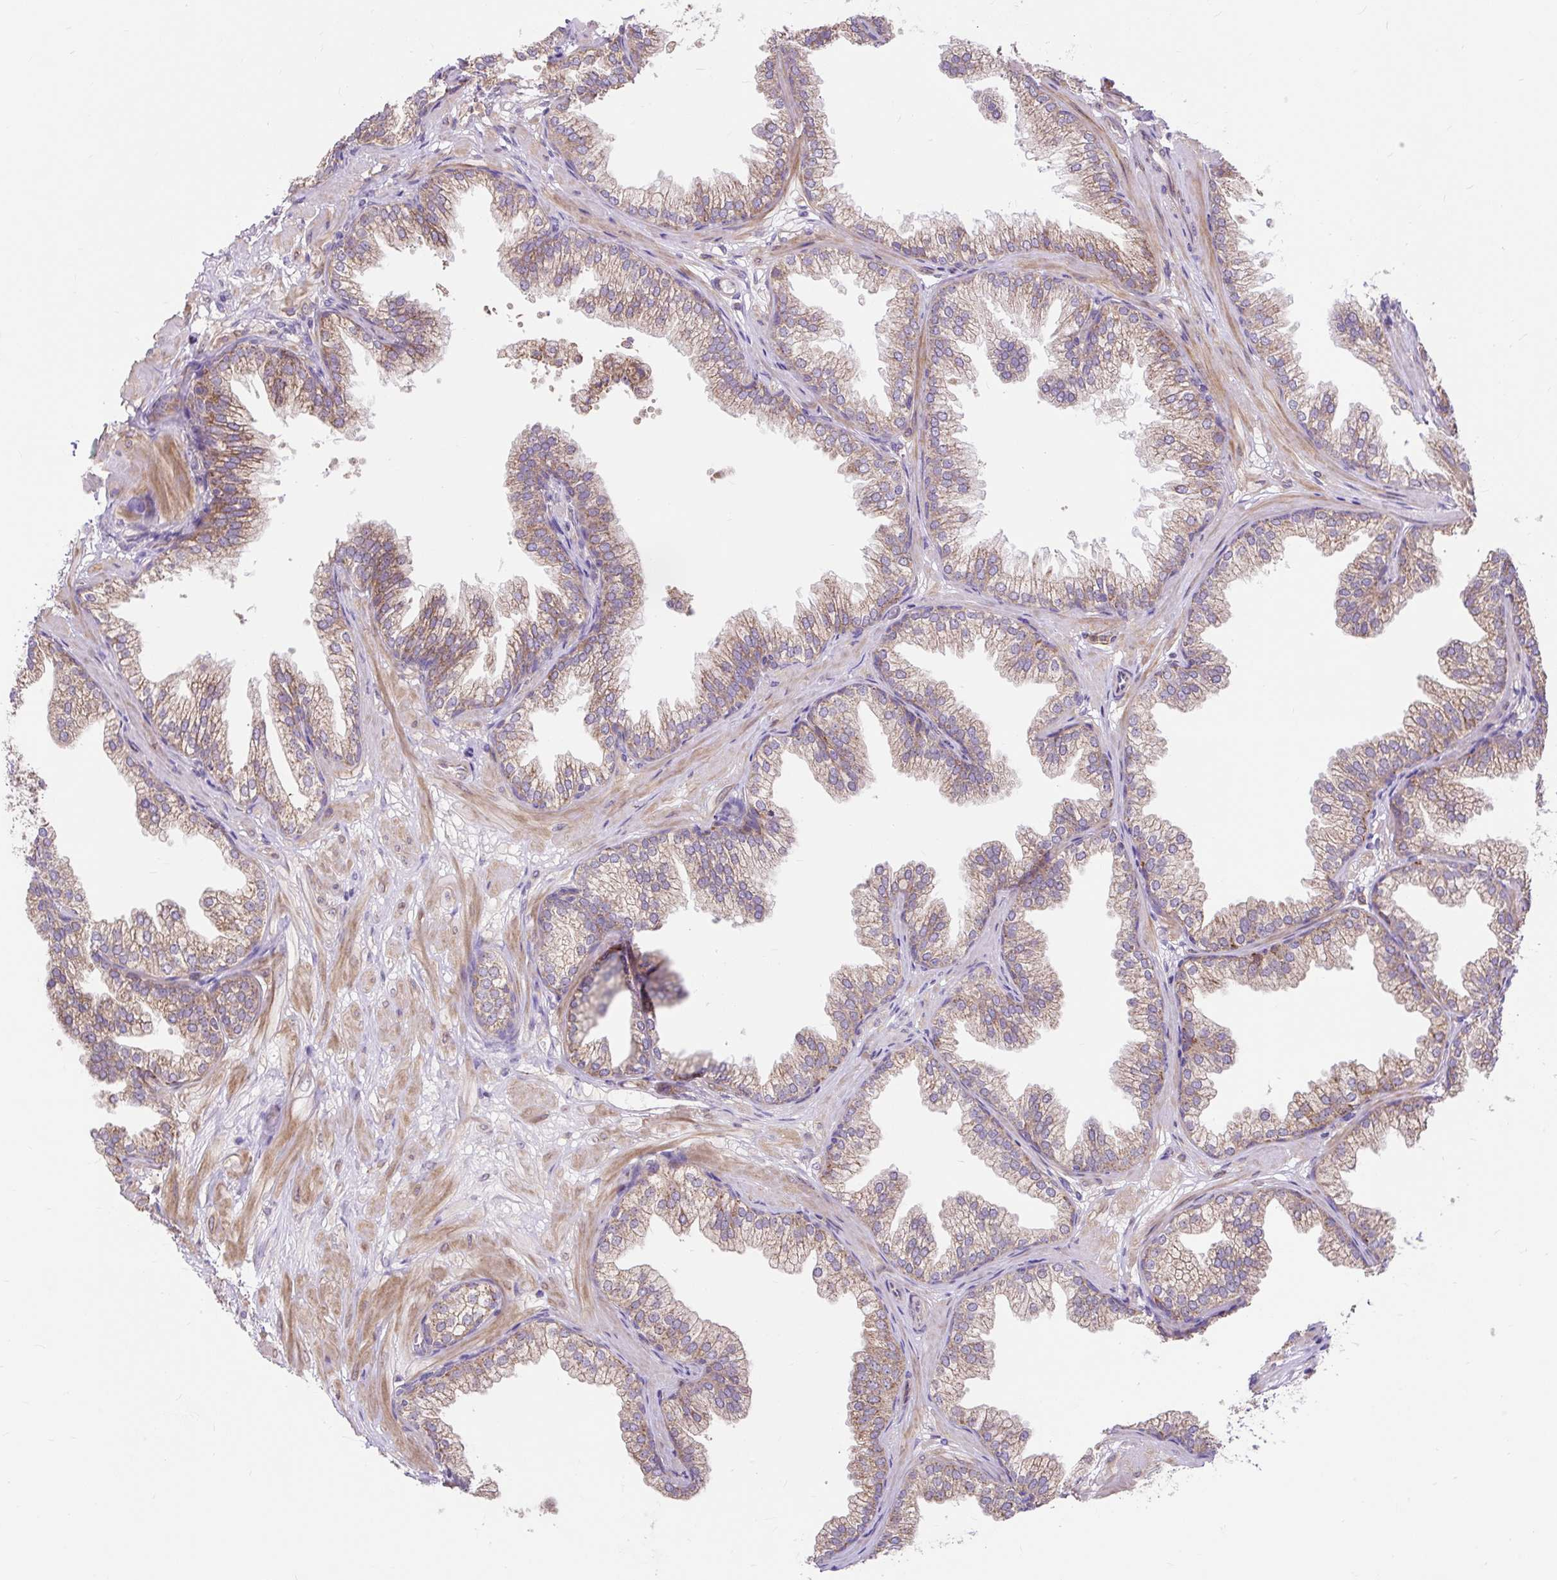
{"staining": {"intensity": "moderate", "quantity": "25%-75%", "location": "cytoplasmic/membranous"}, "tissue": "prostate", "cell_type": "Glandular cells", "image_type": "normal", "snomed": [{"axis": "morphology", "description": "Normal tissue, NOS"}, {"axis": "topography", "description": "Prostate"}], "caption": "Immunohistochemistry staining of benign prostate, which demonstrates medium levels of moderate cytoplasmic/membranous positivity in approximately 25%-75% of glandular cells indicating moderate cytoplasmic/membranous protein expression. The staining was performed using DAB (3,3'-diaminobenzidine) (brown) for protein detection and nuclei were counterstained in hematoxylin (blue).", "gene": "TRIAP1", "patient": {"sex": "male", "age": 37}}